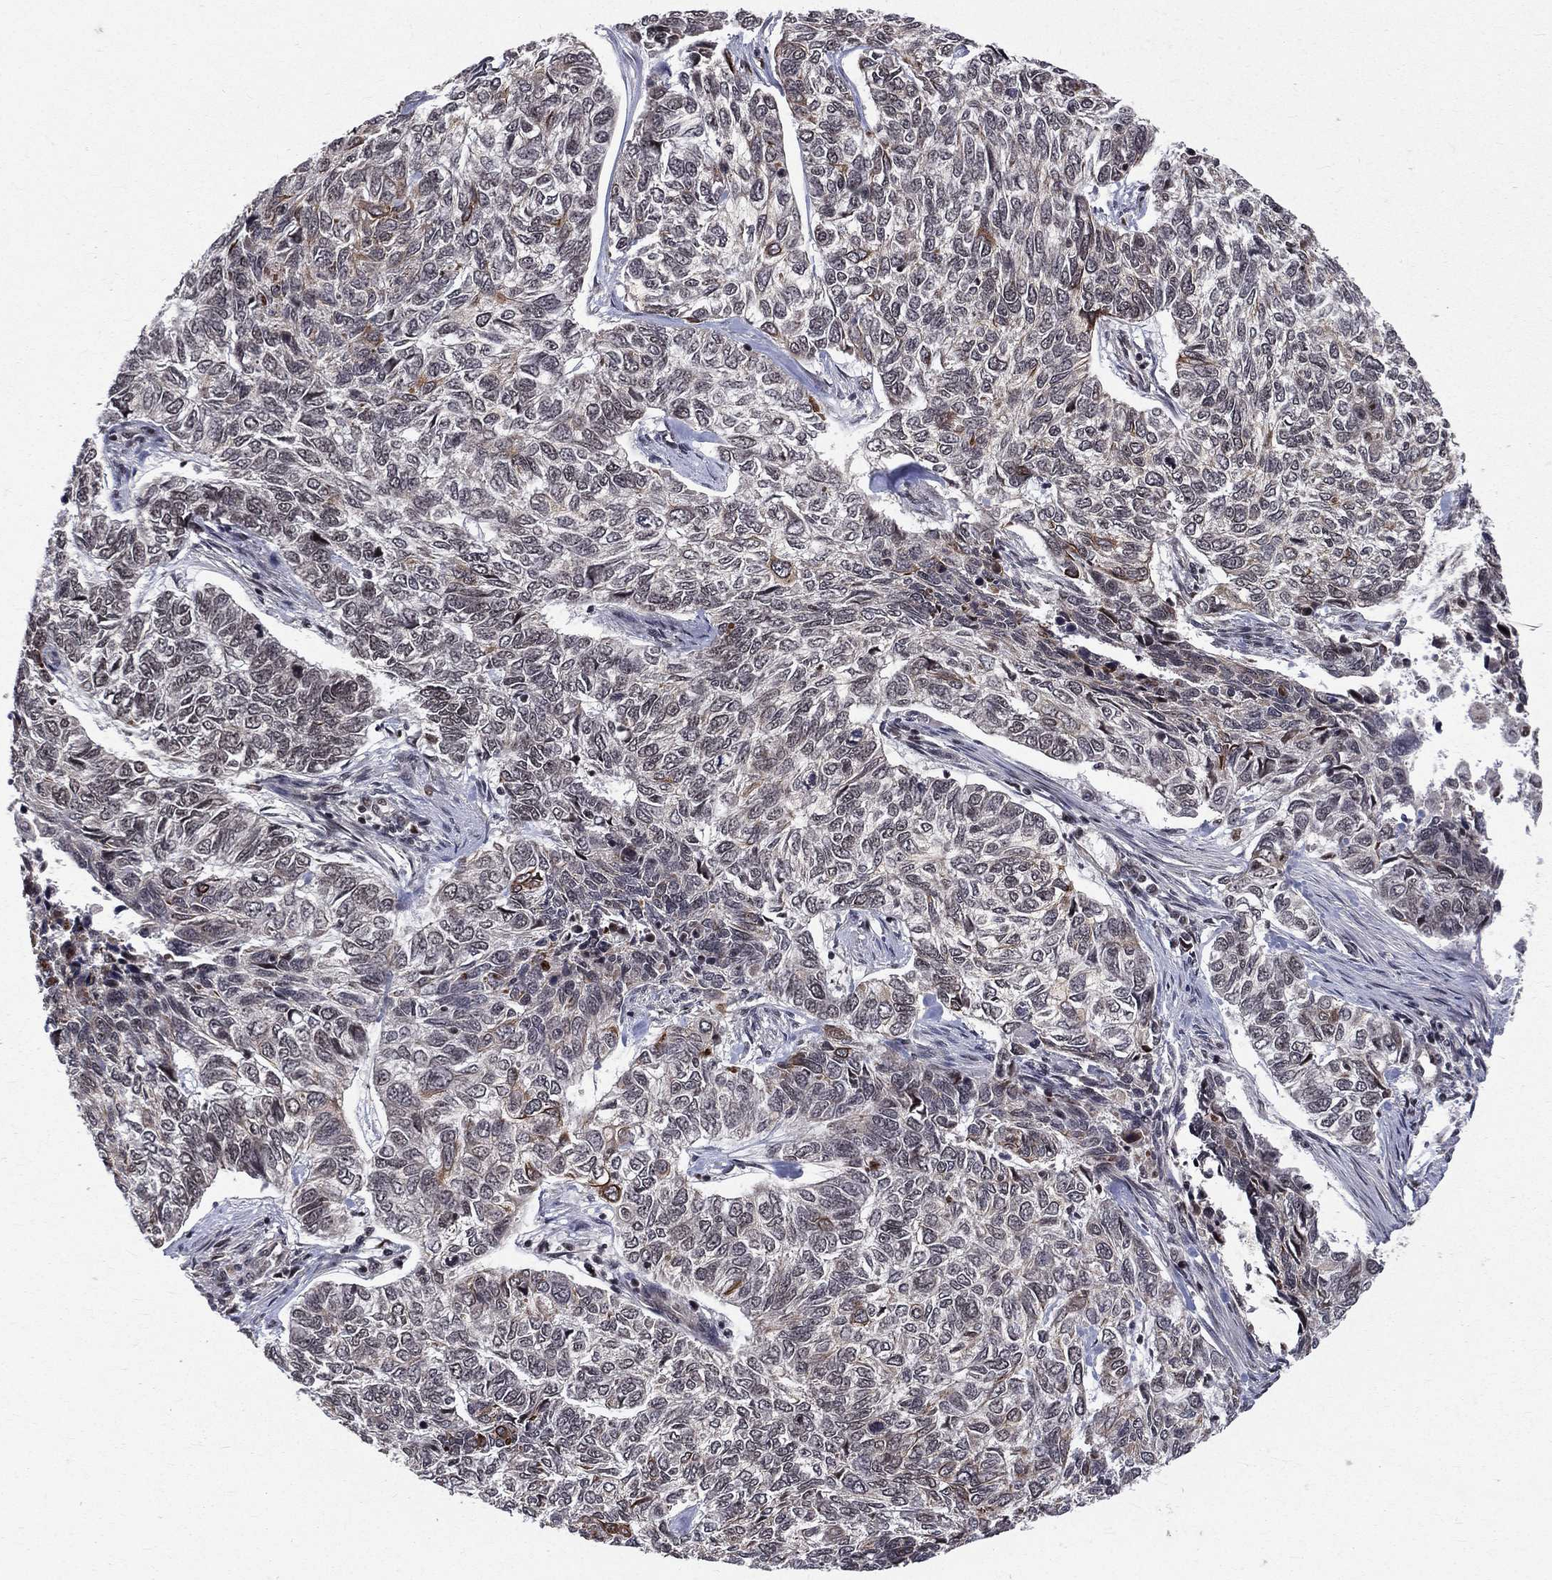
{"staining": {"intensity": "negative", "quantity": "none", "location": "none"}, "tissue": "skin cancer", "cell_type": "Tumor cells", "image_type": "cancer", "snomed": [{"axis": "morphology", "description": "Basal cell carcinoma"}, {"axis": "topography", "description": "Skin"}], "caption": "The histopathology image demonstrates no significant expression in tumor cells of skin cancer. Brightfield microscopy of immunohistochemistry (IHC) stained with DAB (3,3'-diaminobenzidine) (brown) and hematoxylin (blue), captured at high magnification.", "gene": "SMC3", "patient": {"sex": "female", "age": 65}}